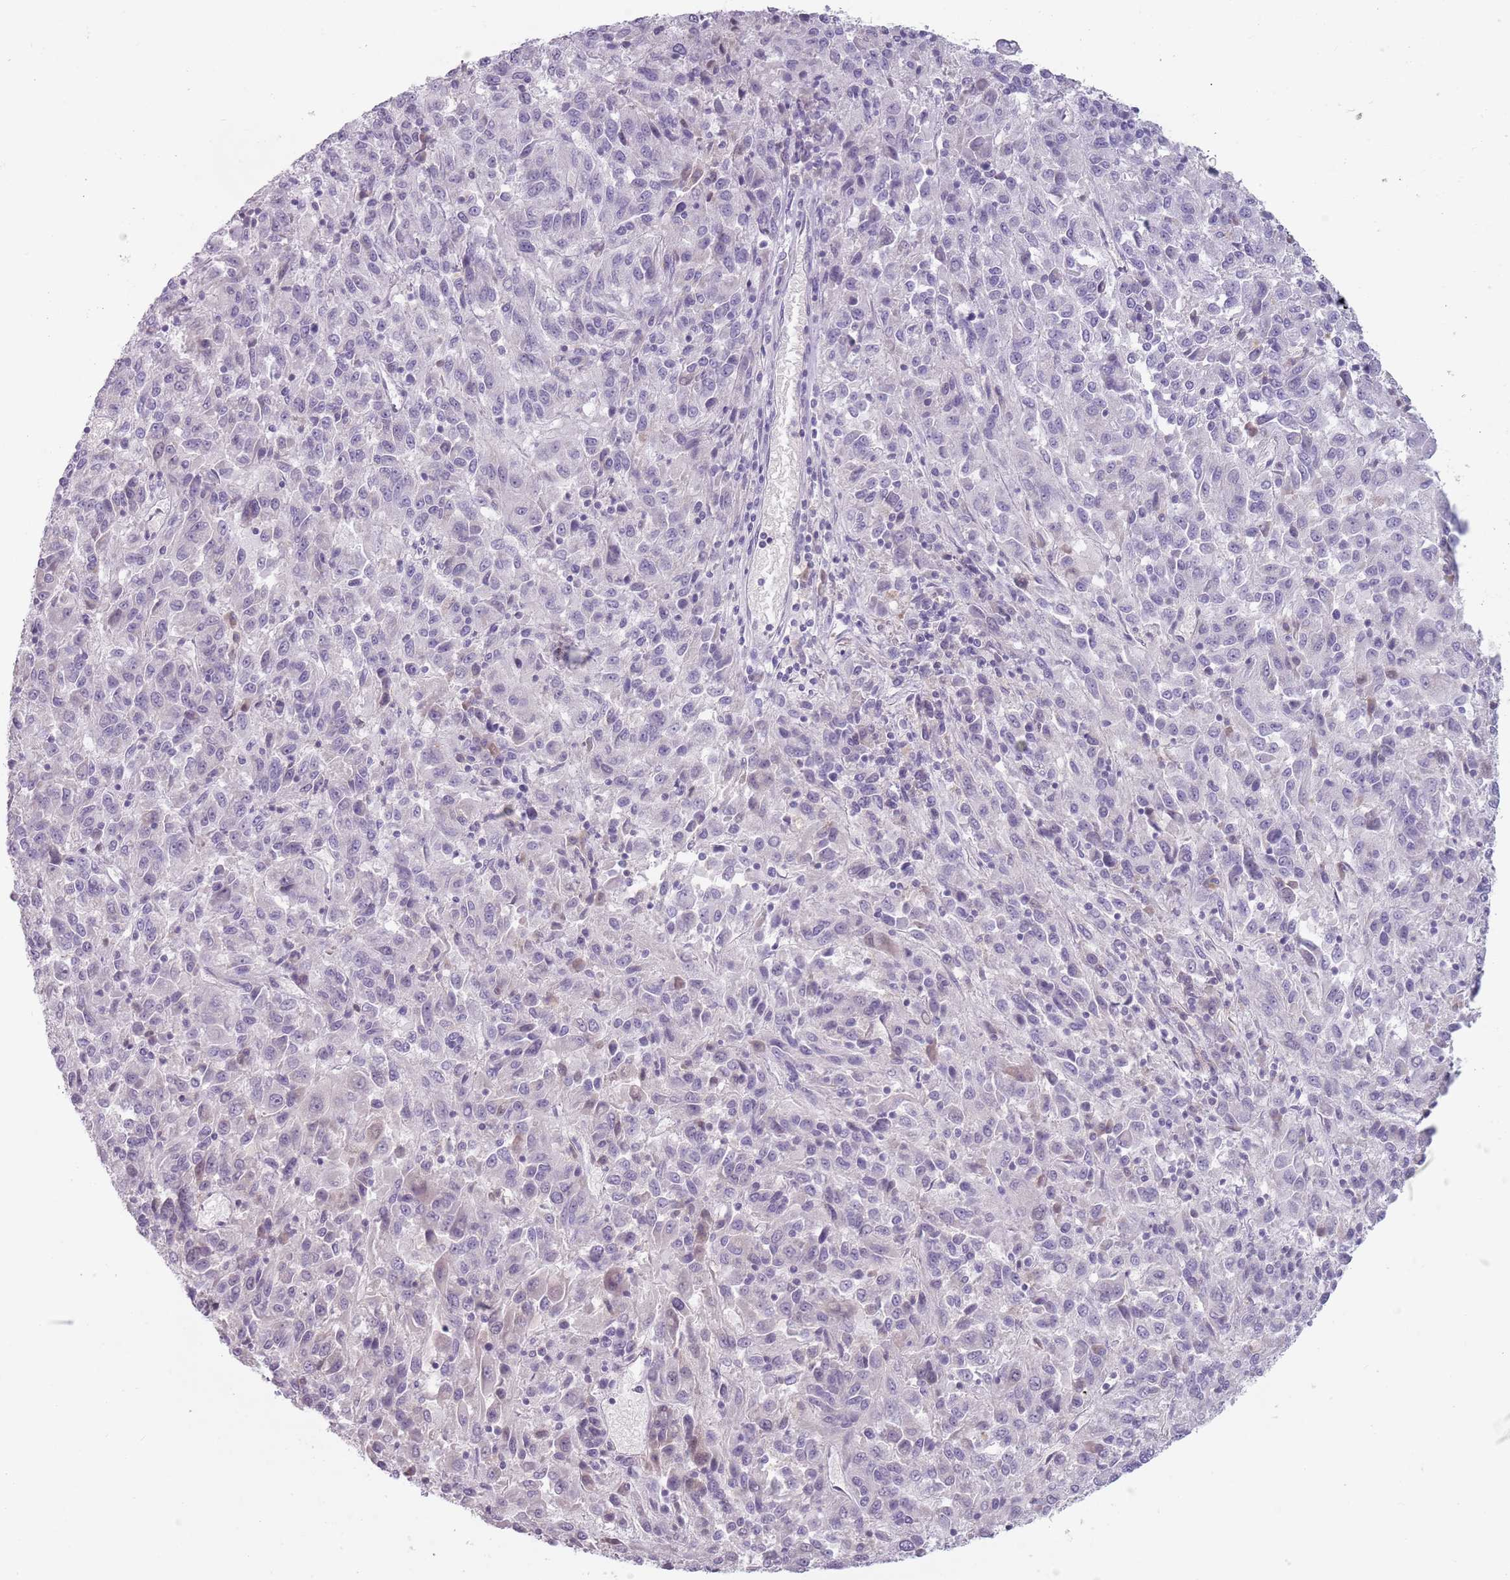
{"staining": {"intensity": "negative", "quantity": "none", "location": "none"}, "tissue": "melanoma", "cell_type": "Tumor cells", "image_type": "cancer", "snomed": [{"axis": "morphology", "description": "Malignant melanoma, Metastatic site"}, {"axis": "topography", "description": "Lung"}], "caption": "IHC of human melanoma displays no expression in tumor cells.", "gene": "CEP19", "patient": {"sex": "male", "age": 64}}